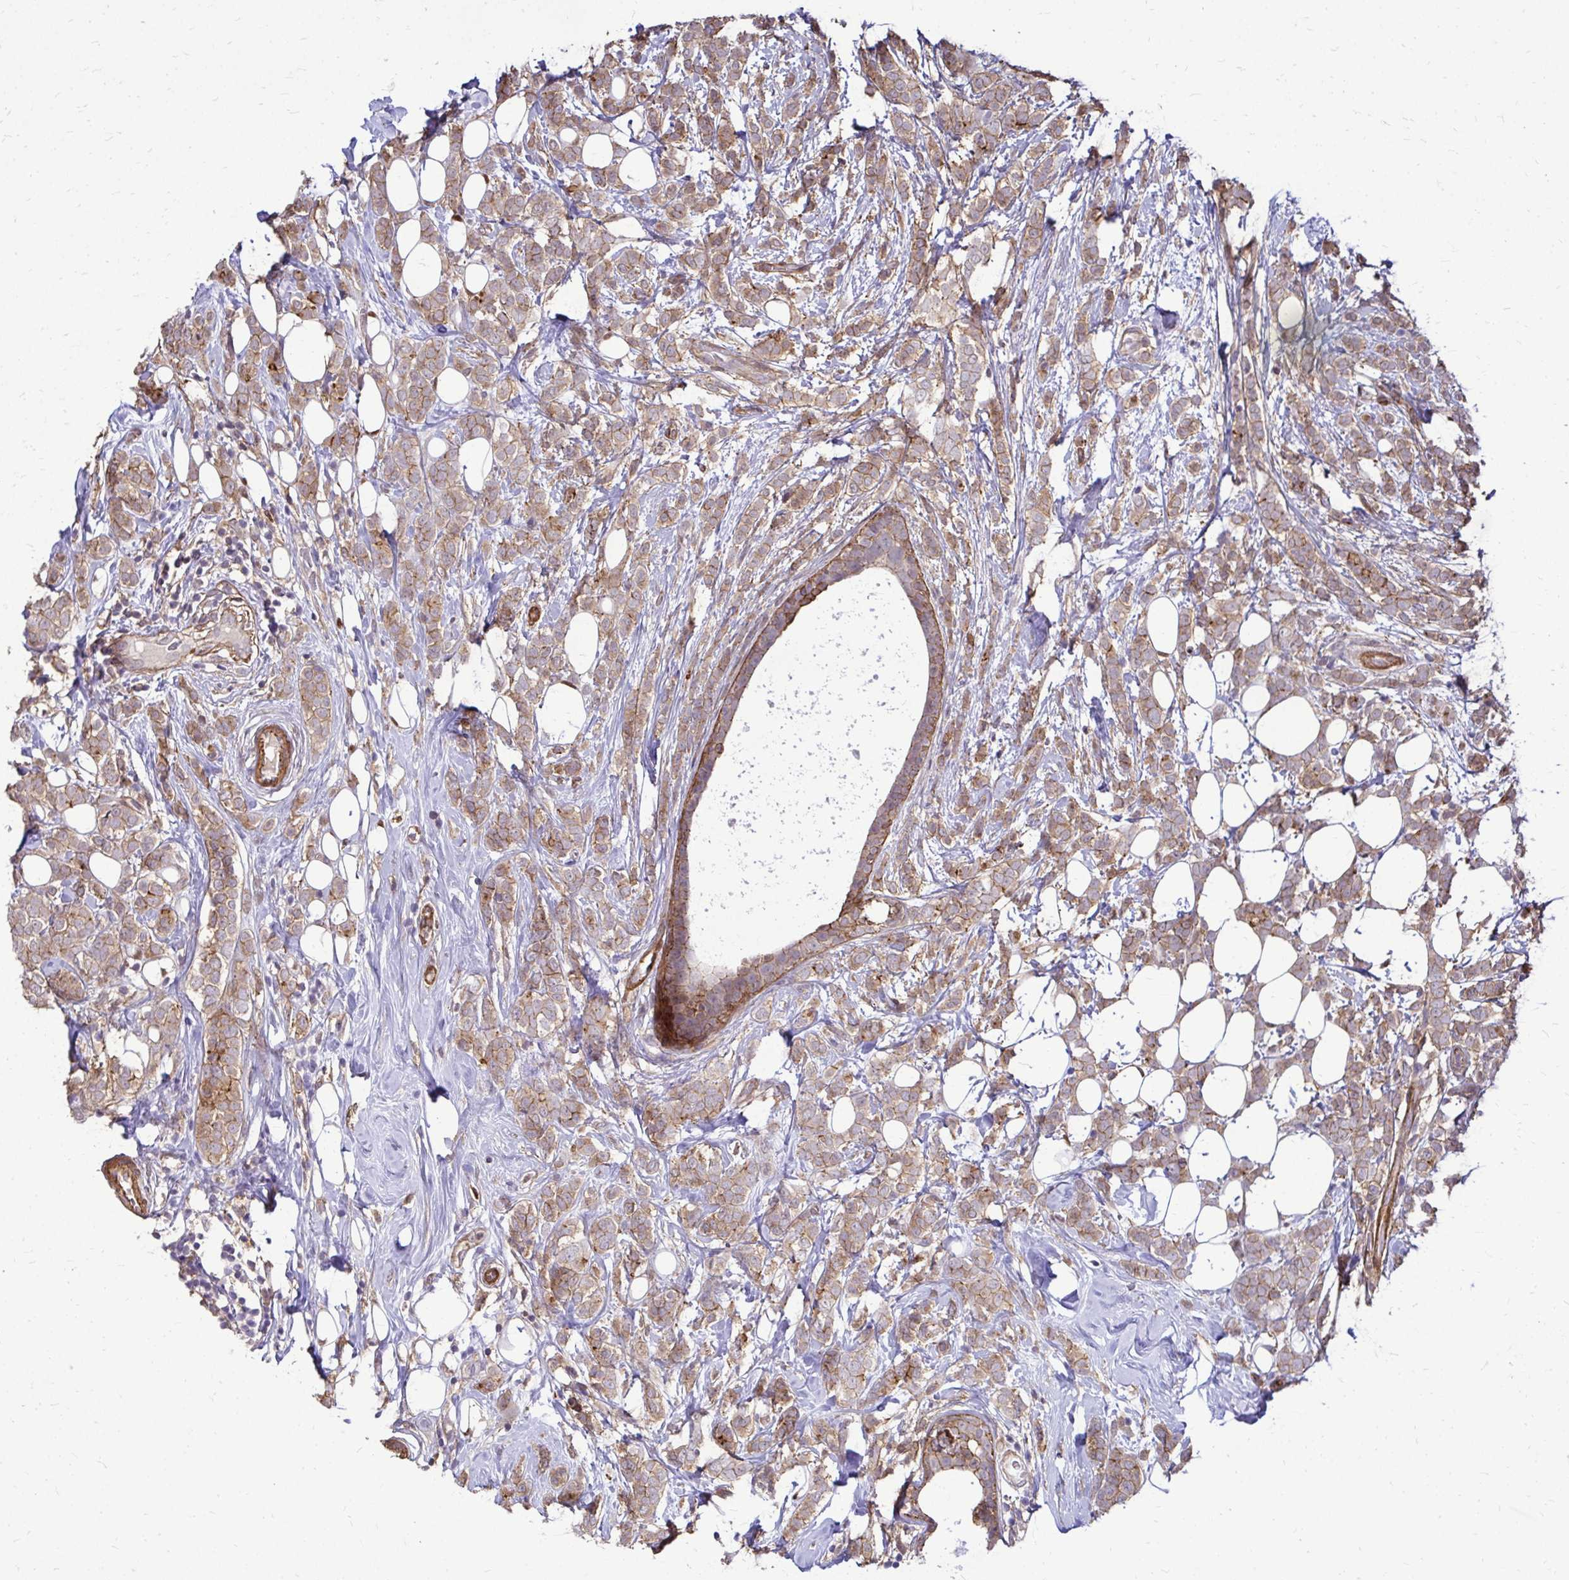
{"staining": {"intensity": "weak", "quantity": ">75%", "location": "cytoplasmic/membranous"}, "tissue": "breast cancer", "cell_type": "Tumor cells", "image_type": "cancer", "snomed": [{"axis": "morphology", "description": "Lobular carcinoma"}, {"axis": "topography", "description": "Breast"}], "caption": "Tumor cells display weak cytoplasmic/membranous staining in approximately >75% of cells in breast cancer.", "gene": "TRIP6", "patient": {"sex": "female", "age": 49}}